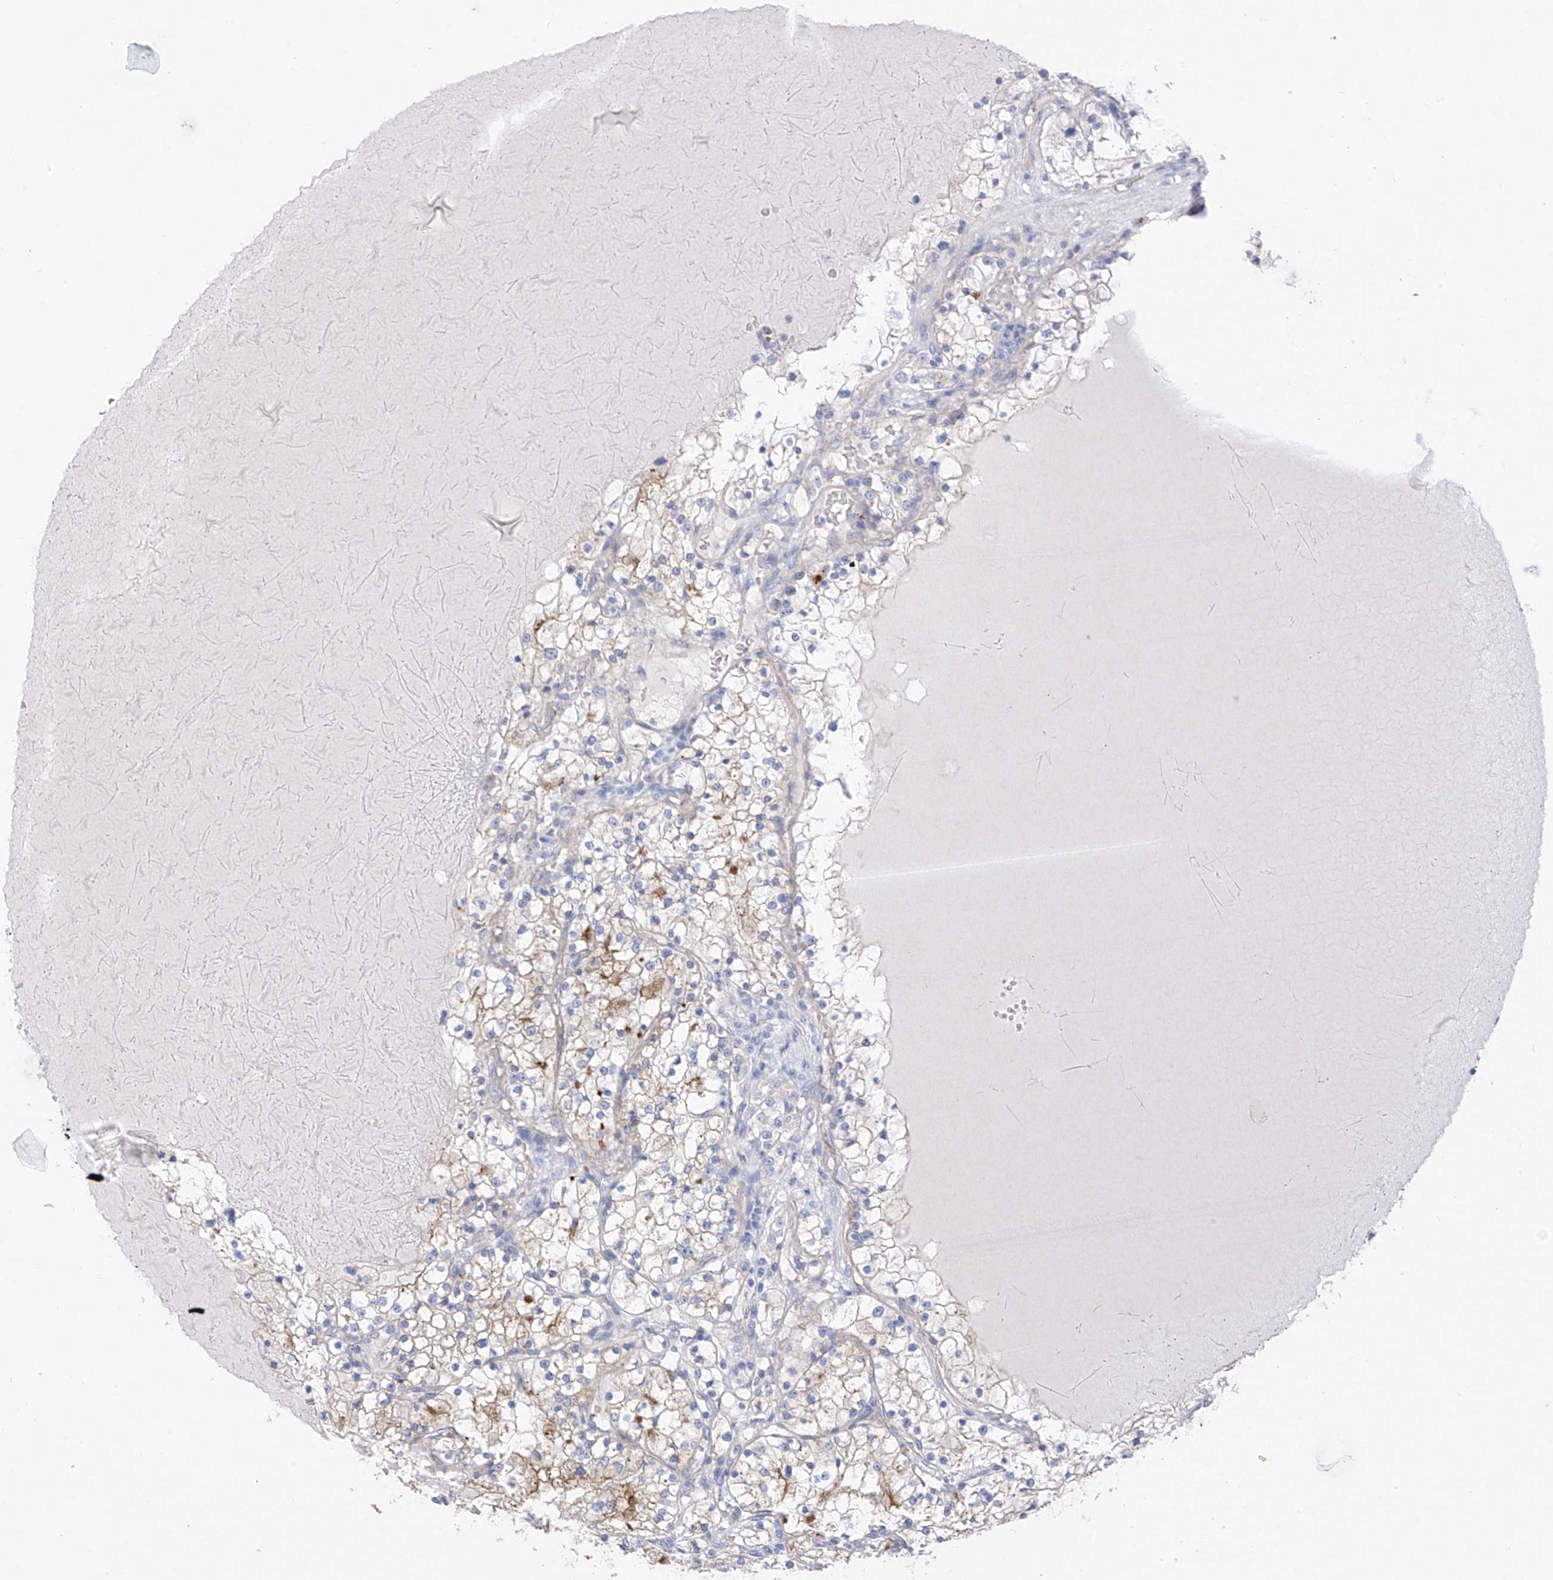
{"staining": {"intensity": "moderate", "quantity": "<25%", "location": "cytoplasmic/membranous"}, "tissue": "renal cancer", "cell_type": "Tumor cells", "image_type": "cancer", "snomed": [{"axis": "morphology", "description": "Normal tissue, NOS"}, {"axis": "morphology", "description": "Adenocarcinoma, NOS"}, {"axis": "topography", "description": "Kidney"}], "caption": "Brown immunohistochemical staining in adenocarcinoma (renal) shows moderate cytoplasmic/membranous expression in approximately <25% of tumor cells. (Brightfield microscopy of DAB IHC at high magnification).", "gene": "ITGA9", "patient": {"sex": "male", "age": 68}}